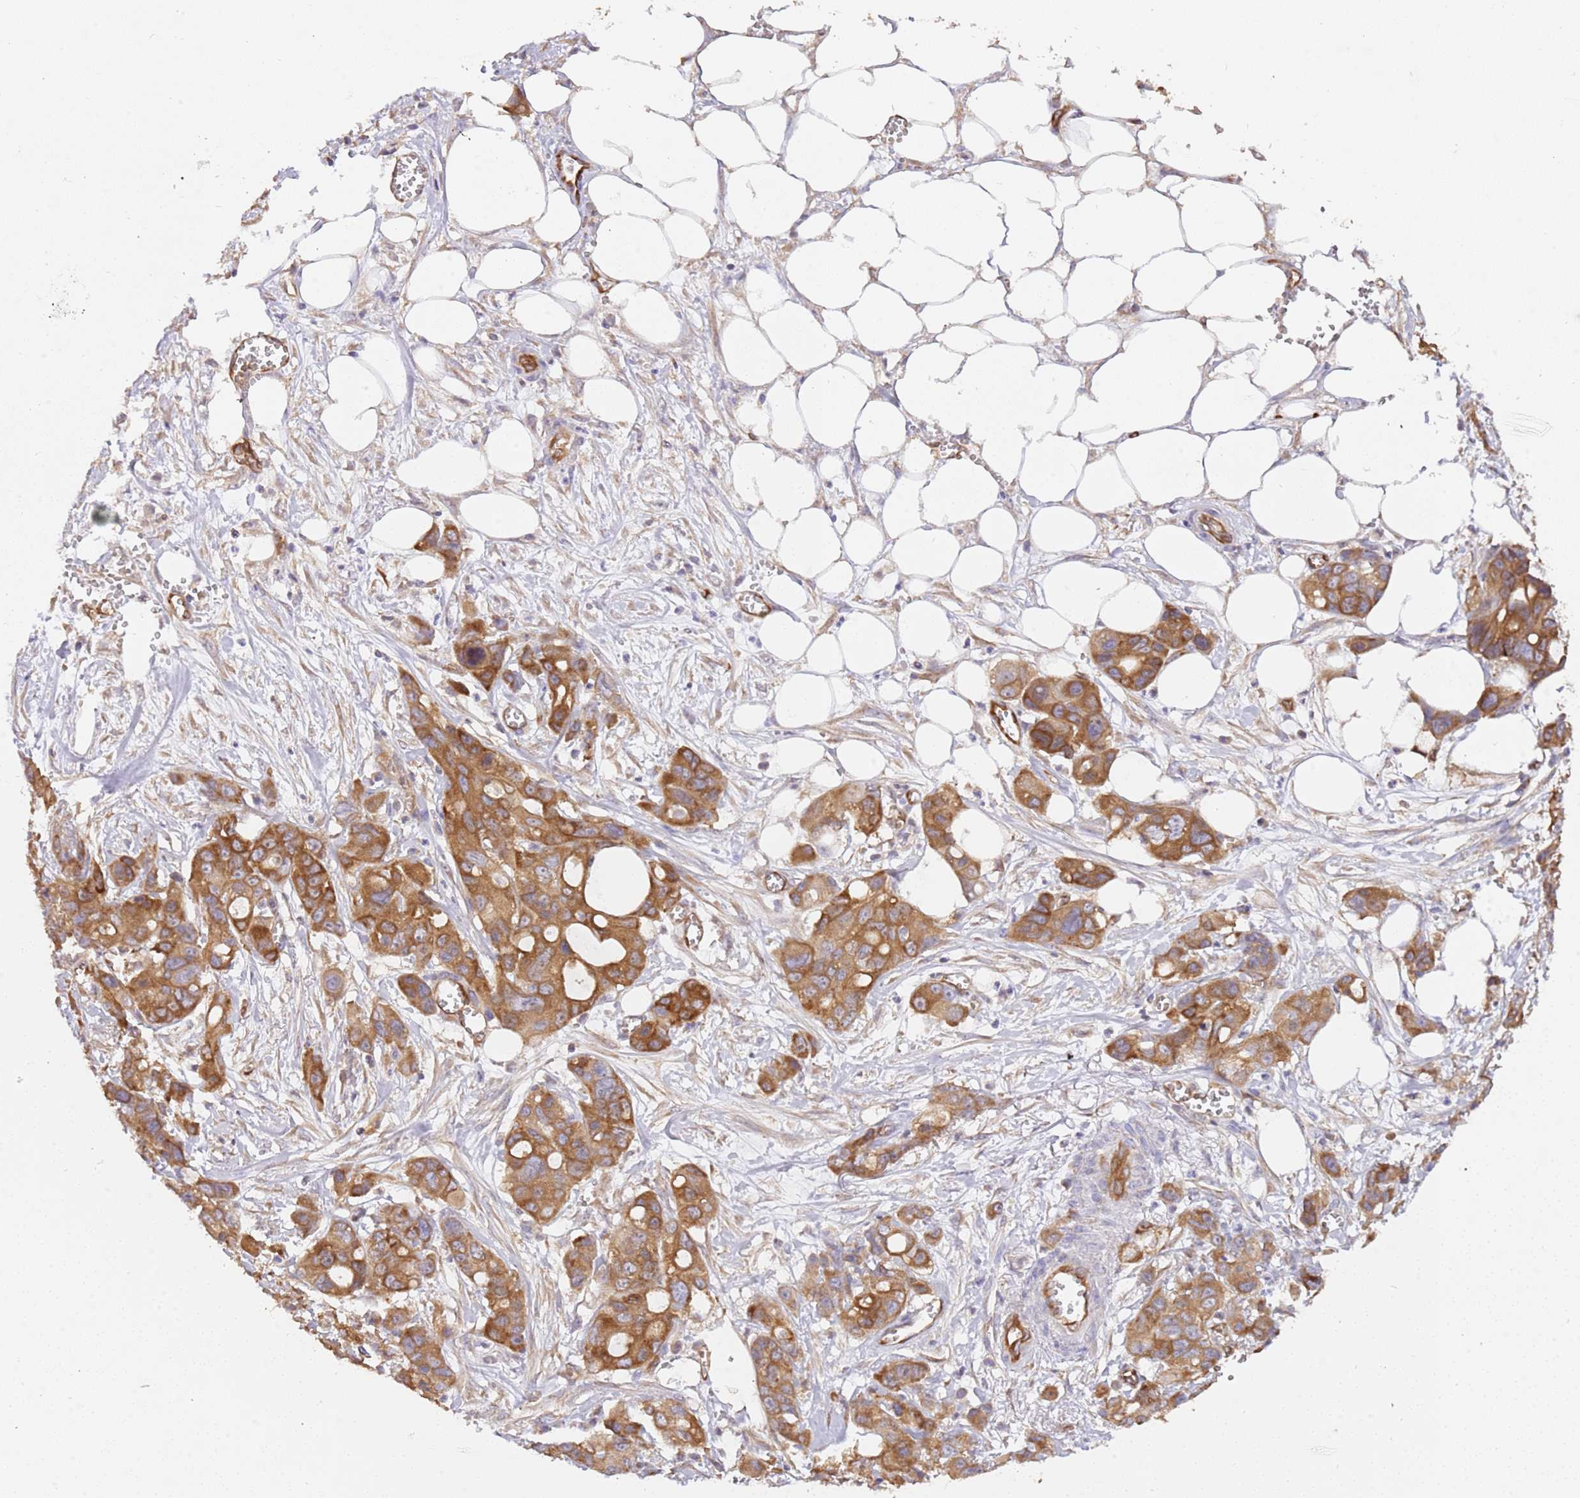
{"staining": {"intensity": "strong", "quantity": ">75%", "location": "cytoplasmic/membranous"}, "tissue": "ovarian cancer", "cell_type": "Tumor cells", "image_type": "cancer", "snomed": [{"axis": "morphology", "description": "Cystadenocarcinoma, mucinous, NOS"}, {"axis": "topography", "description": "Ovary"}], "caption": "This is an image of IHC staining of ovarian cancer (mucinous cystadenocarcinoma), which shows strong expression in the cytoplasmic/membranous of tumor cells.", "gene": "DOCK9", "patient": {"sex": "female", "age": 70}}